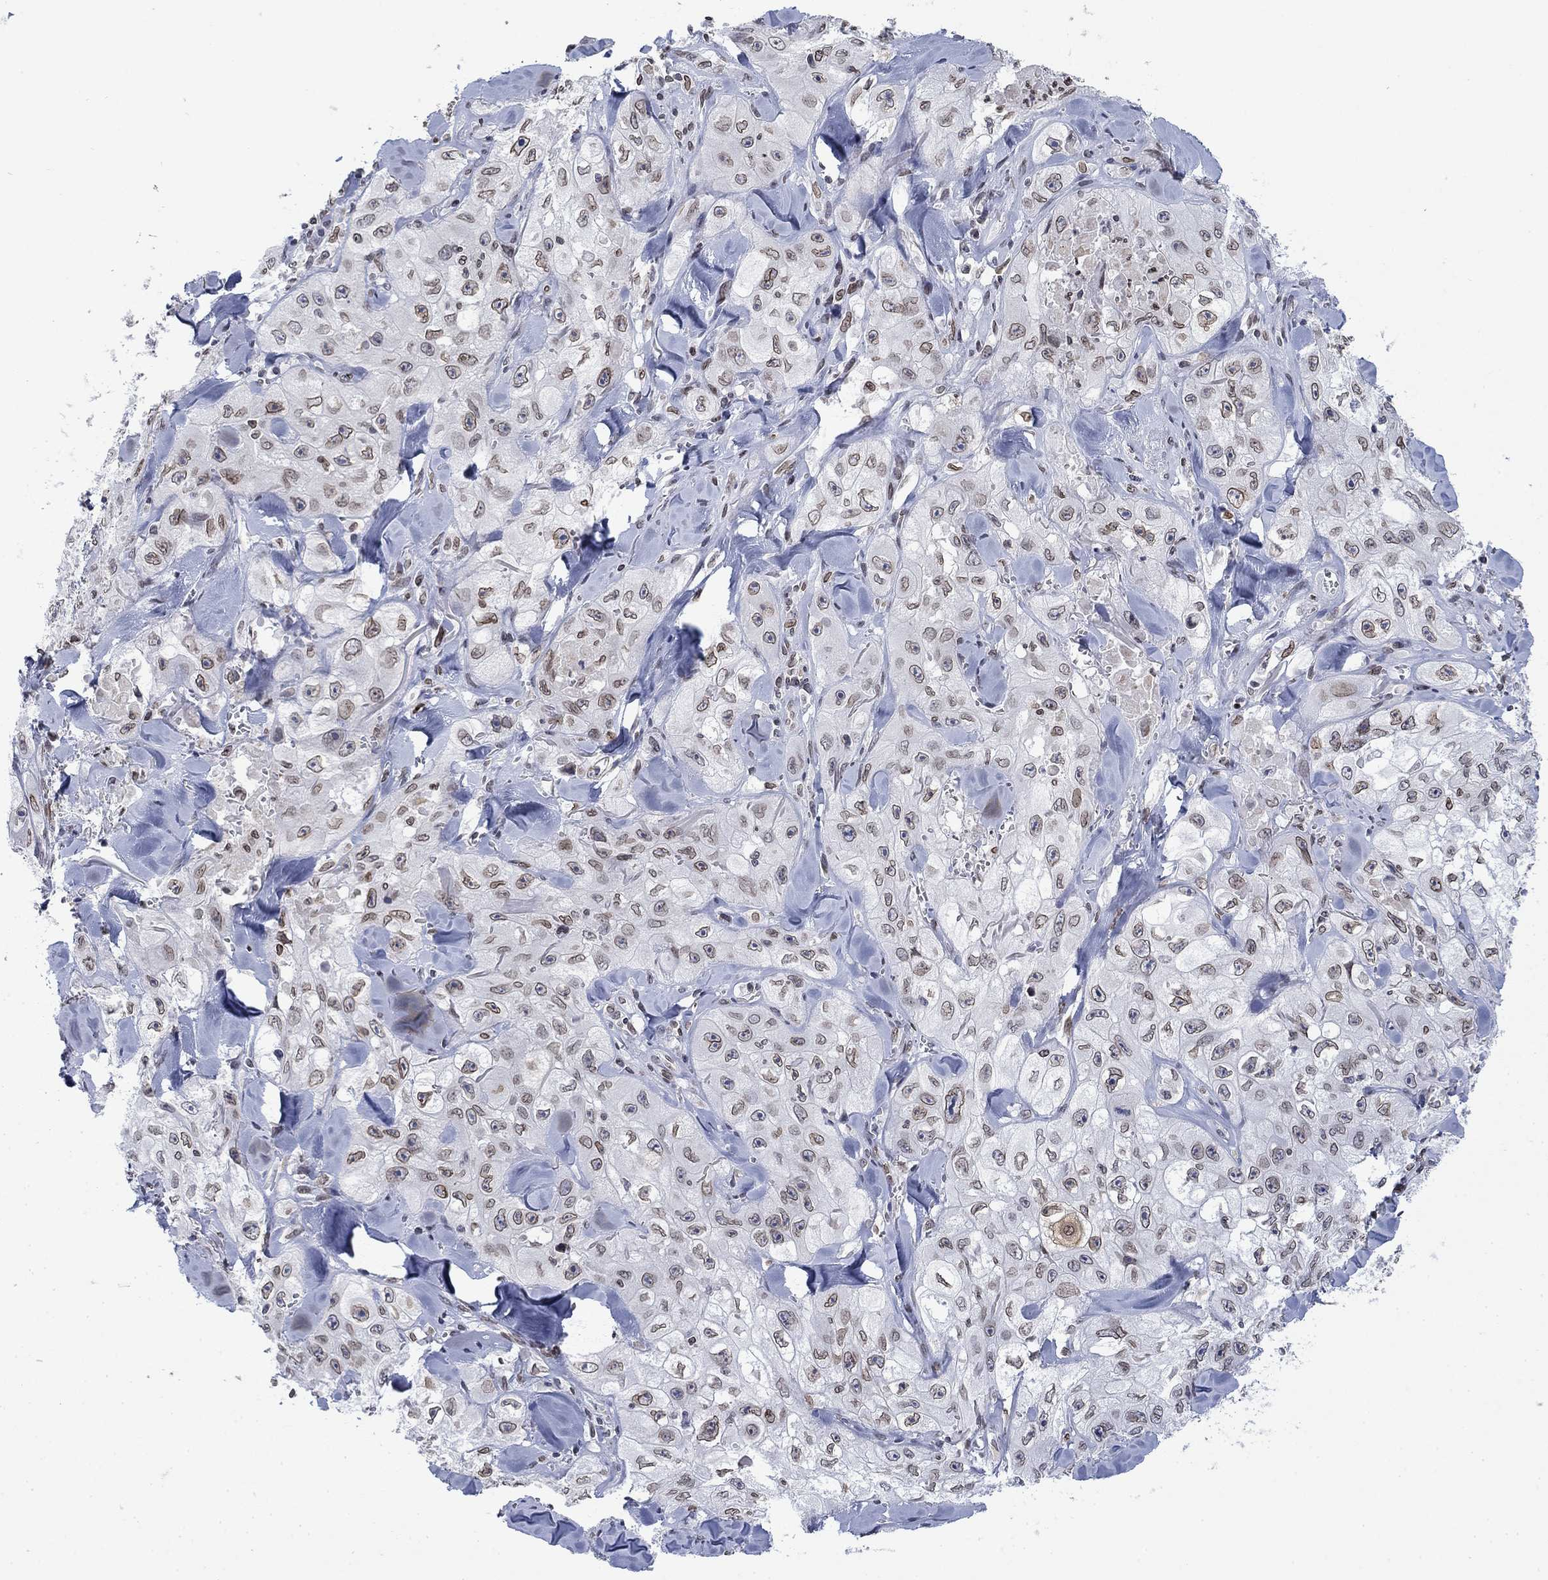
{"staining": {"intensity": "moderate", "quantity": ">75%", "location": "cytoplasmic/membranous,nuclear"}, "tissue": "skin cancer", "cell_type": "Tumor cells", "image_type": "cancer", "snomed": [{"axis": "morphology", "description": "Squamous cell carcinoma, NOS"}, {"axis": "topography", "description": "Skin"}, {"axis": "topography", "description": "Subcutis"}], "caption": "Protein expression analysis of squamous cell carcinoma (skin) shows moderate cytoplasmic/membranous and nuclear positivity in approximately >75% of tumor cells.", "gene": "TOR1AIP1", "patient": {"sex": "male", "age": 73}}